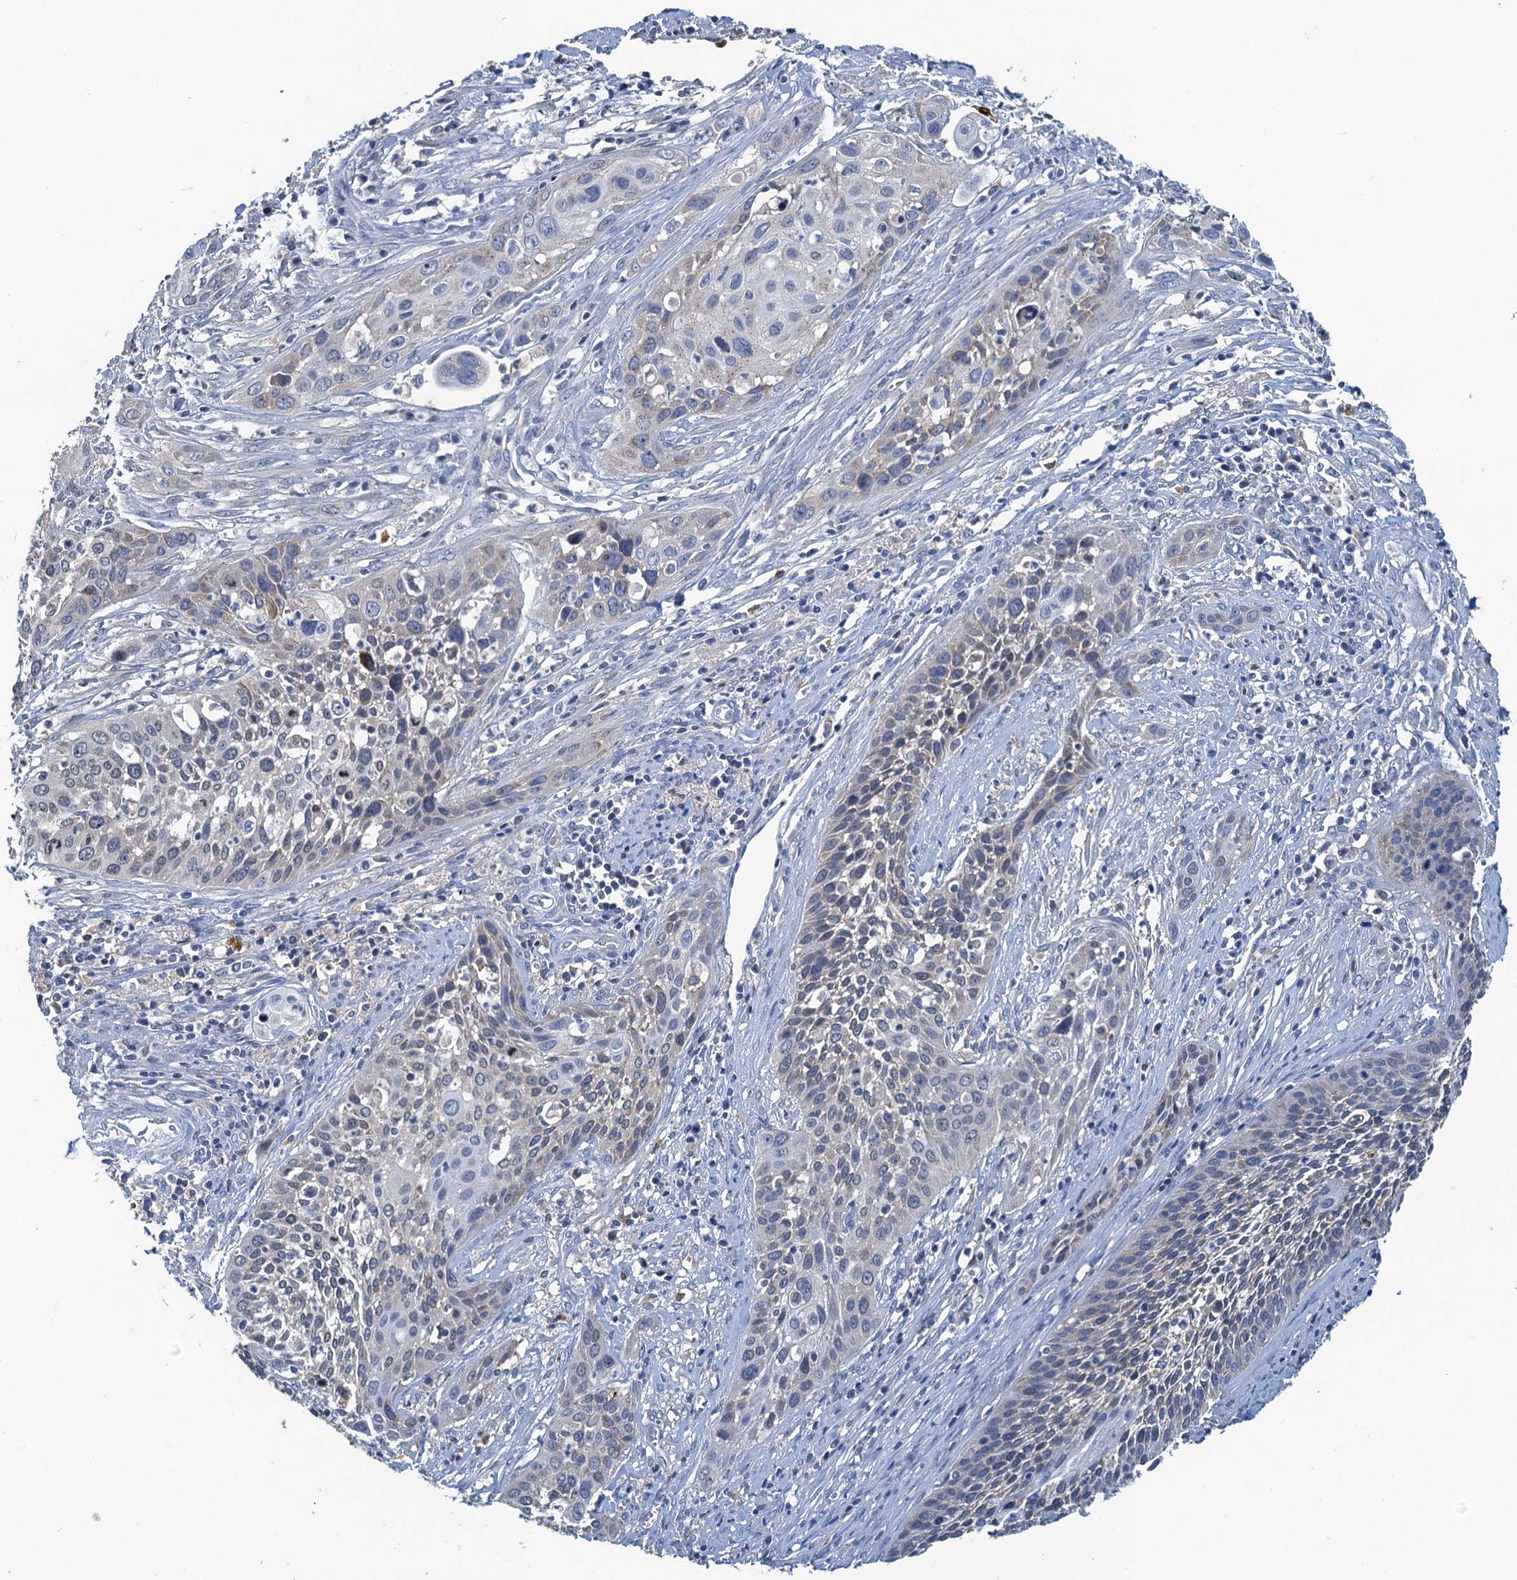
{"staining": {"intensity": "negative", "quantity": "none", "location": "none"}, "tissue": "cervical cancer", "cell_type": "Tumor cells", "image_type": "cancer", "snomed": [{"axis": "morphology", "description": "Squamous cell carcinoma, NOS"}, {"axis": "topography", "description": "Cervix"}], "caption": "Histopathology image shows no protein positivity in tumor cells of cervical squamous cell carcinoma tissue. Brightfield microscopy of immunohistochemistry (IHC) stained with DAB (brown) and hematoxylin (blue), captured at high magnification.", "gene": "LSM14B", "patient": {"sex": "female", "age": 34}}